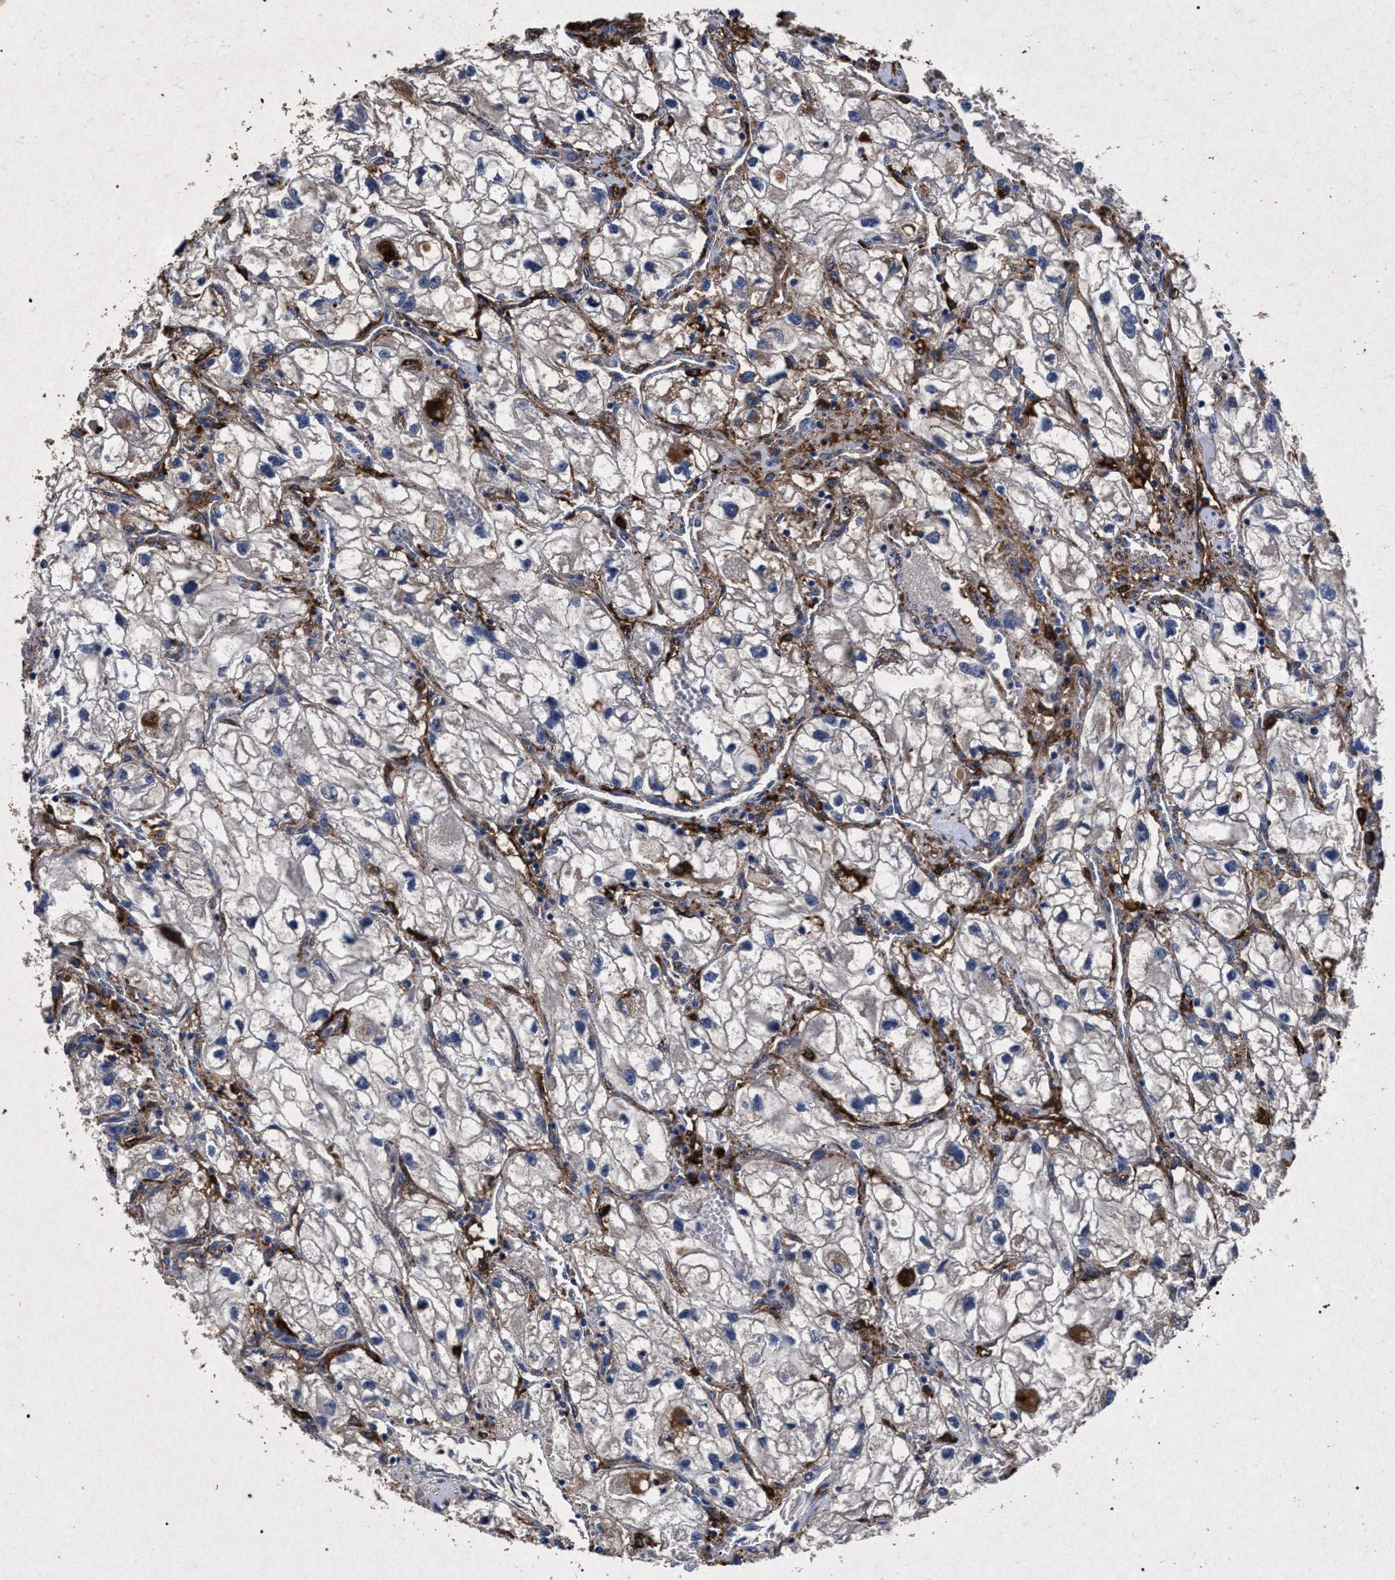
{"staining": {"intensity": "weak", "quantity": "<25%", "location": "cytoplasmic/membranous"}, "tissue": "renal cancer", "cell_type": "Tumor cells", "image_type": "cancer", "snomed": [{"axis": "morphology", "description": "Adenocarcinoma, NOS"}, {"axis": "topography", "description": "Kidney"}], "caption": "This is an immunohistochemistry (IHC) image of renal adenocarcinoma. There is no staining in tumor cells.", "gene": "MARCKS", "patient": {"sex": "female", "age": 70}}